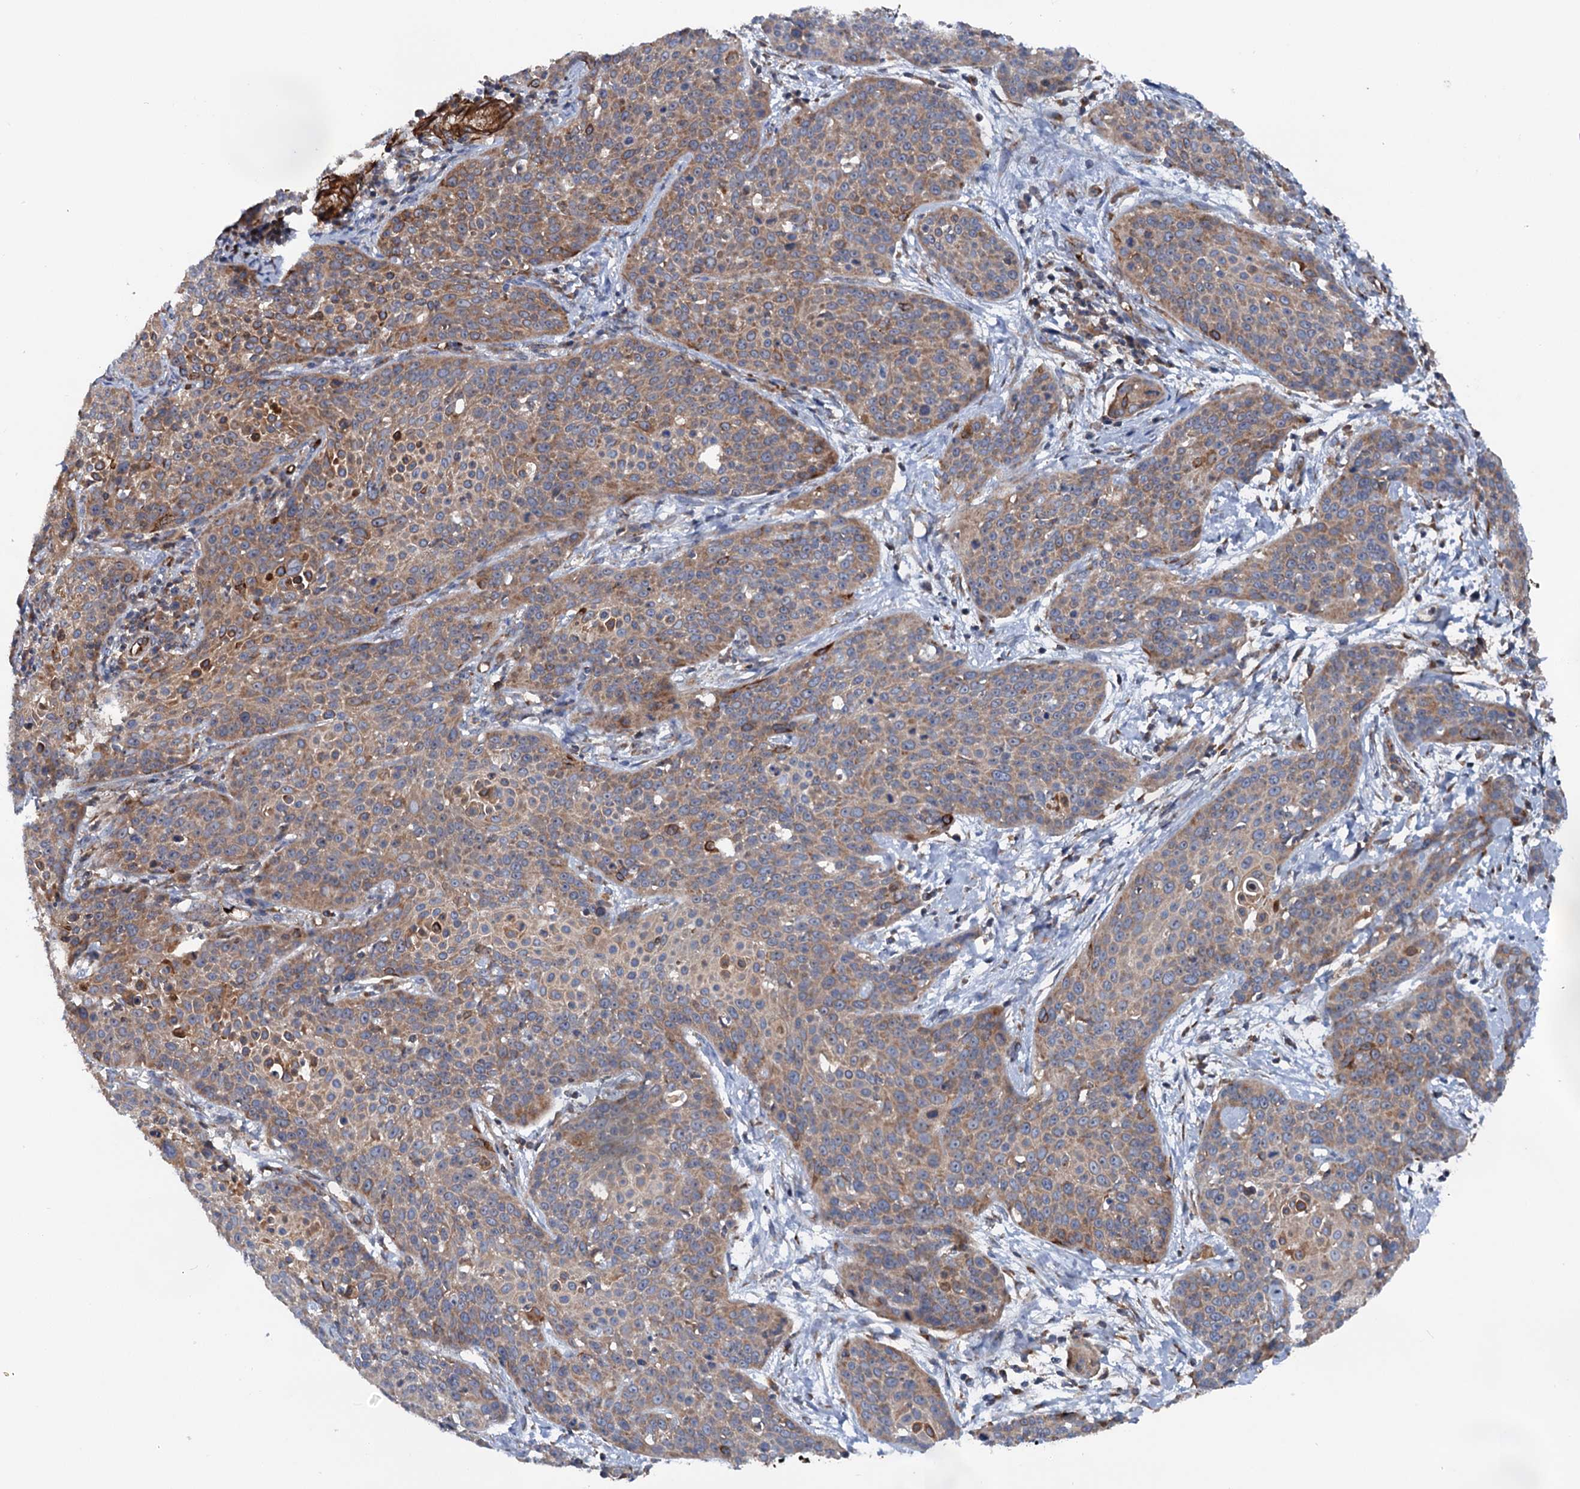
{"staining": {"intensity": "strong", "quantity": "<25%", "location": "cytoplasmic/membranous"}, "tissue": "cervical cancer", "cell_type": "Tumor cells", "image_type": "cancer", "snomed": [{"axis": "morphology", "description": "Squamous cell carcinoma, NOS"}, {"axis": "topography", "description": "Cervix"}], "caption": "High-power microscopy captured an IHC photomicrograph of cervical squamous cell carcinoma, revealing strong cytoplasmic/membranous positivity in about <25% of tumor cells.", "gene": "EIPR1", "patient": {"sex": "female", "age": 38}}